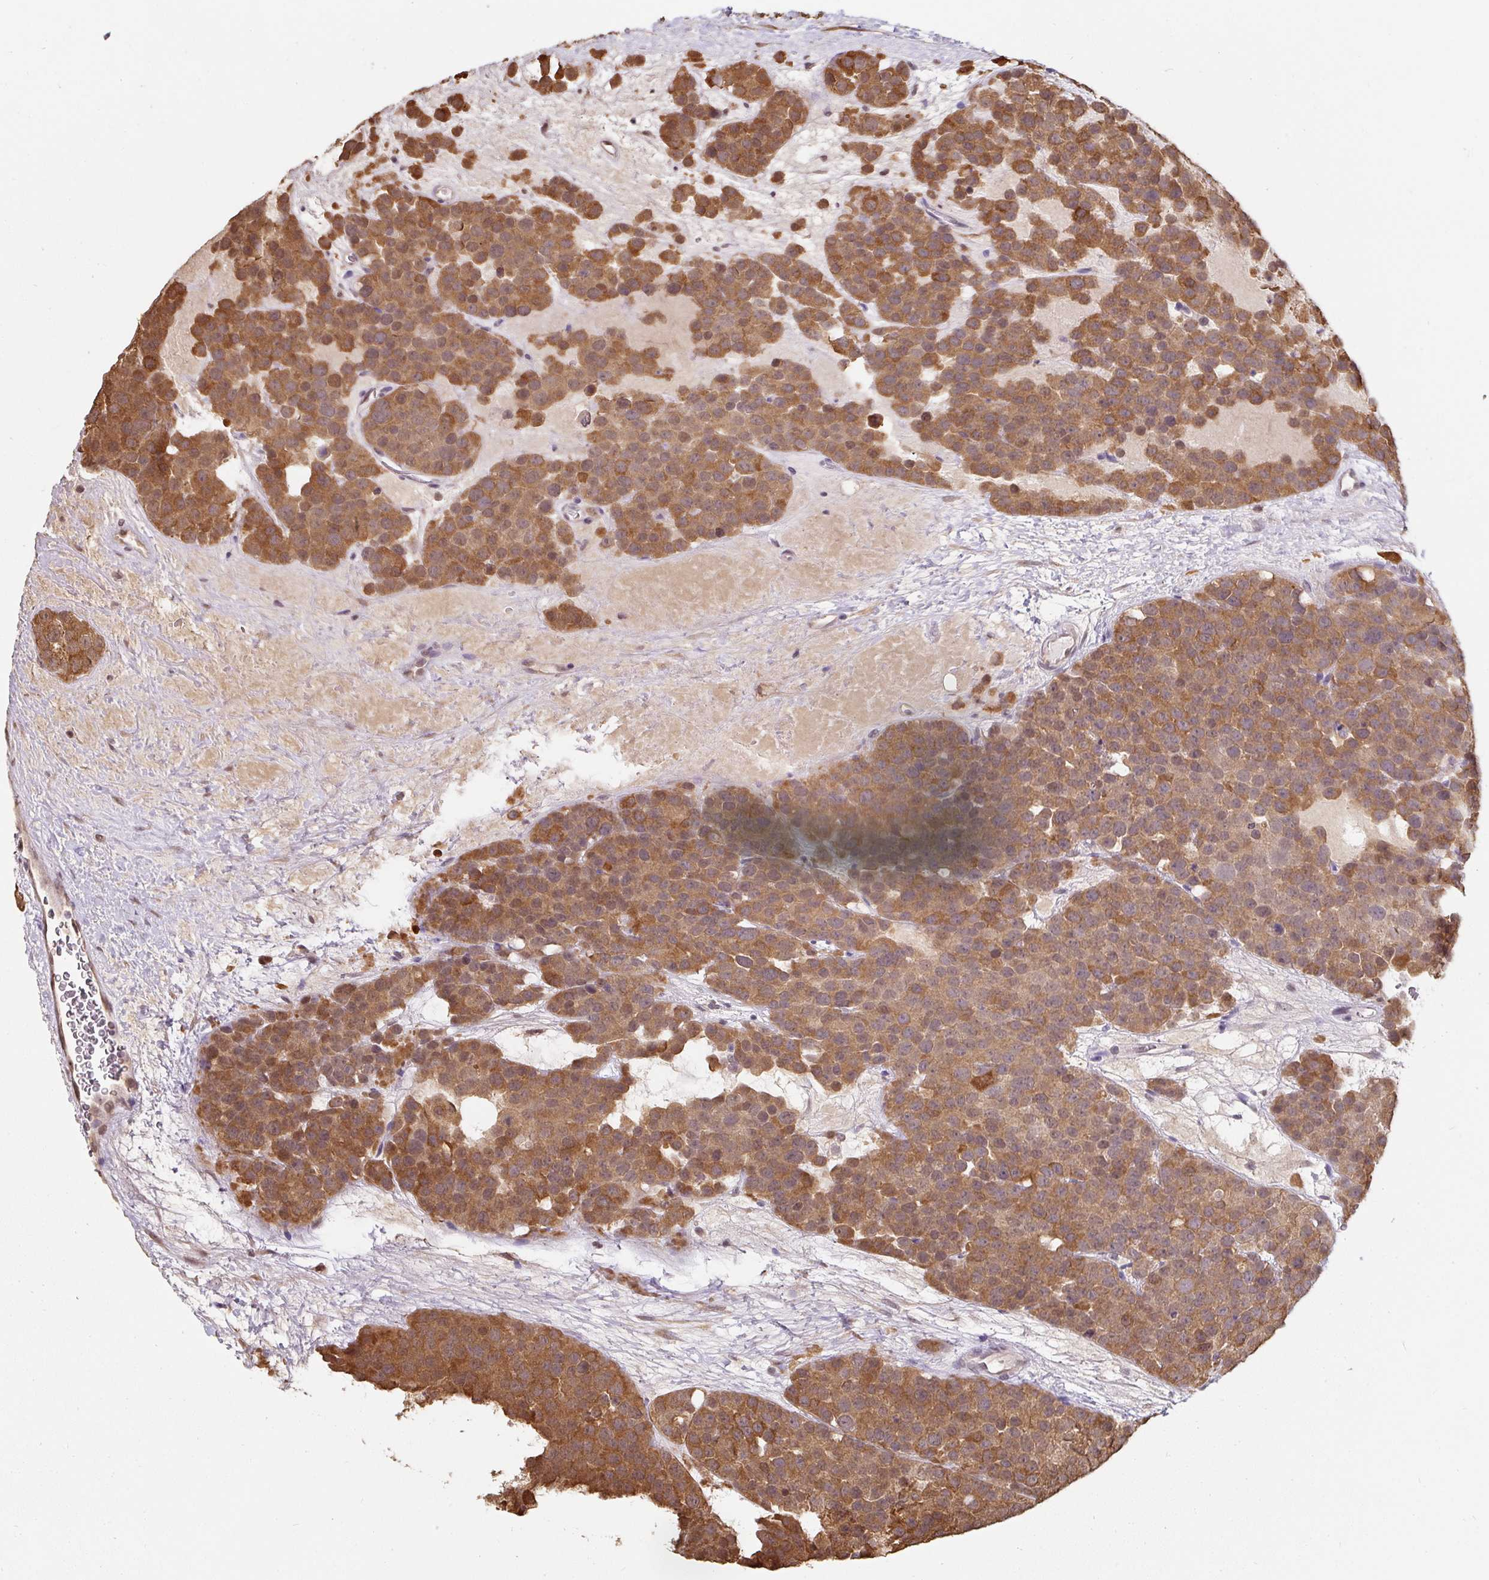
{"staining": {"intensity": "moderate", "quantity": ">75%", "location": "cytoplasmic/membranous"}, "tissue": "testis cancer", "cell_type": "Tumor cells", "image_type": "cancer", "snomed": [{"axis": "morphology", "description": "Seminoma, NOS"}, {"axis": "topography", "description": "Testis"}], "caption": "DAB (3,3'-diaminobenzidine) immunohistochemical staining of human testis cancer (seminoma) reveals moderate cytoplasmic/membranous protein positivity in about >75% of tumor cells.", "gene": "ST13", "patient": {"sex": "male", "age": 71}}